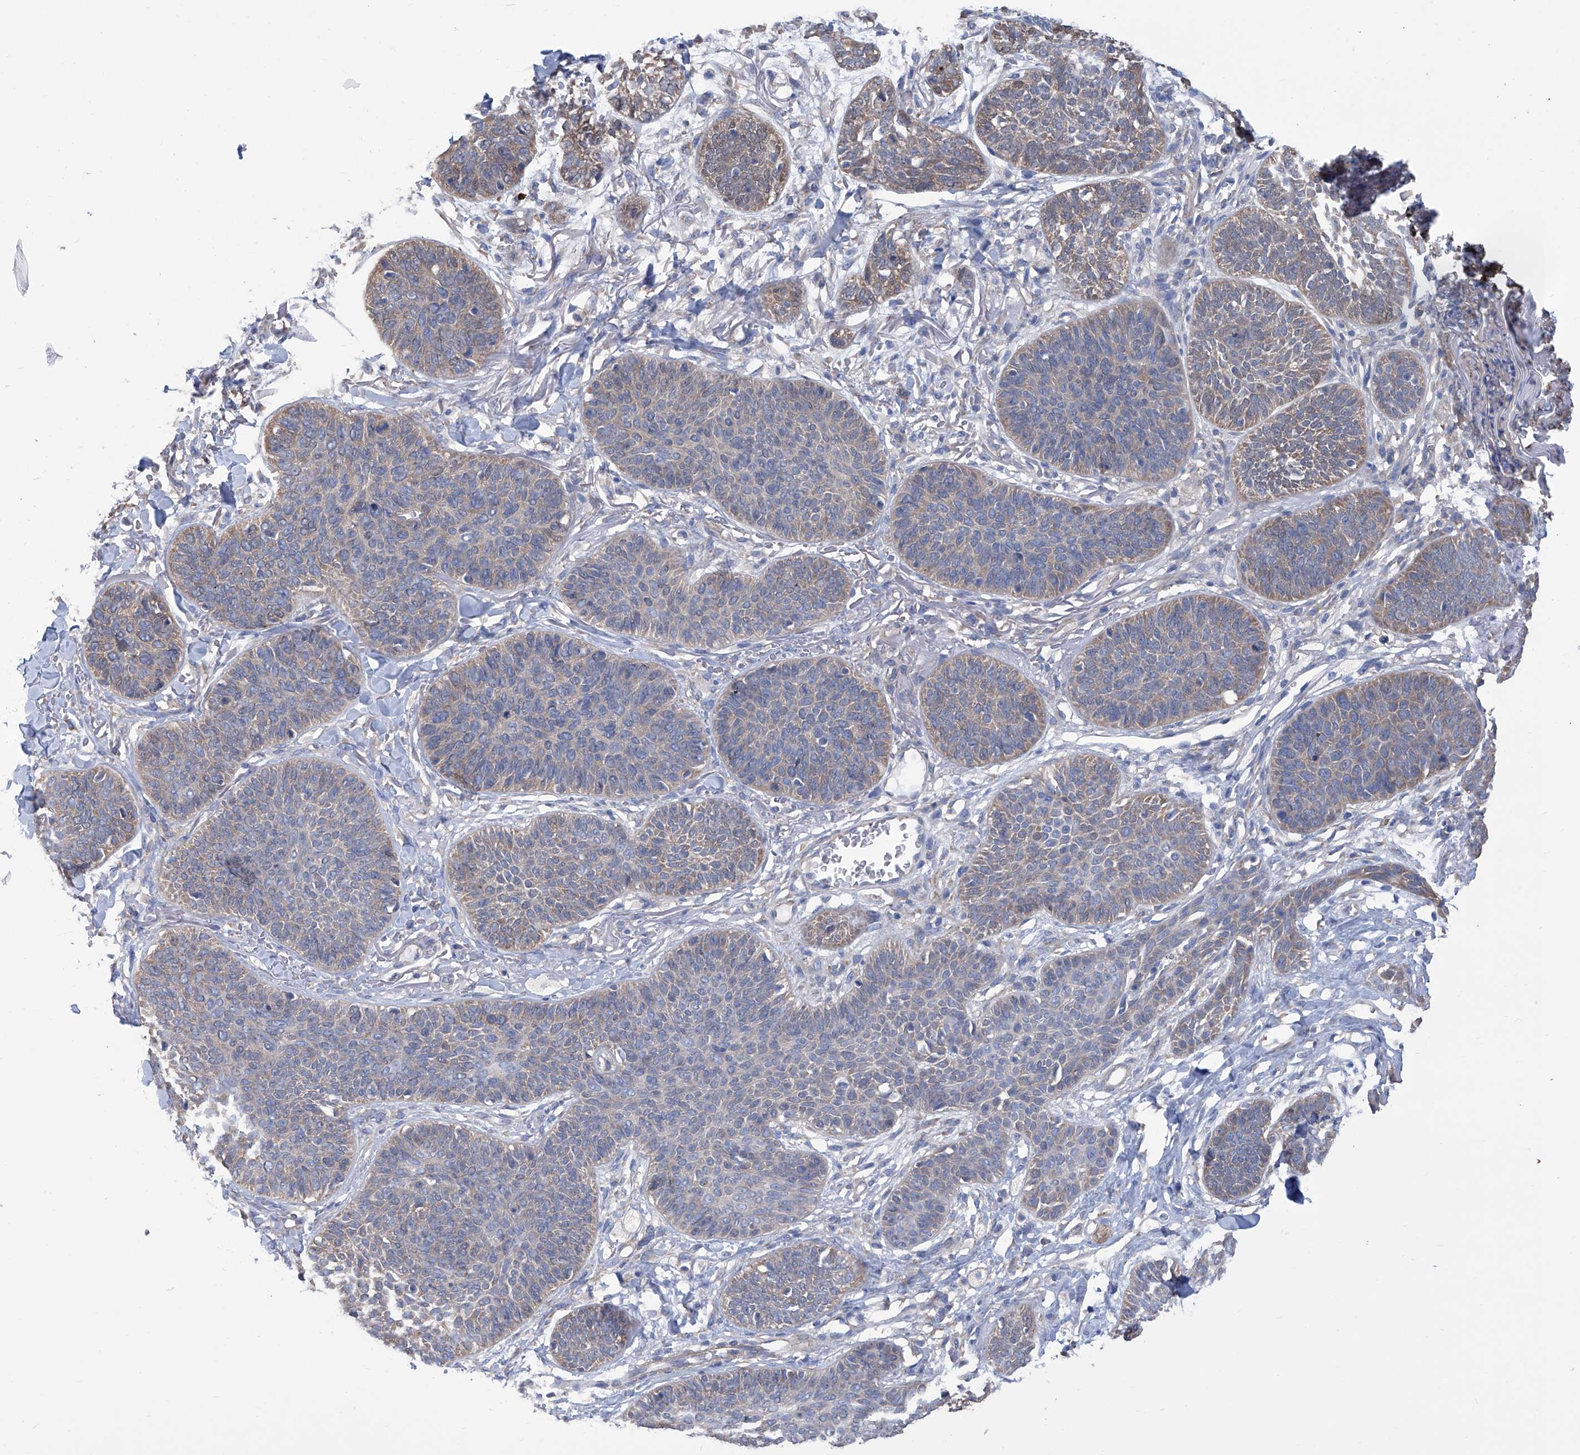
{"staining": {"intensity": "weak", "quantity": "25%-75%", "location": "cytoplasmic/membranous"}, "tissue": "skin cancer", "cell_type": "Tumor cells", "image_type": "cancer", "snomed": [{"axis": "morphology", "description": "Basal cell carcinoma"}, {"axis": "topography", "description": "Skin"}], "caption": "Basal cell carcinoma (skin) tissue displays weak cytoplasmic/membranous positivity in approximately 25%-75% of tumor cells", "gene": "SMS", "patient": {"sex": "male", "age": 85}}